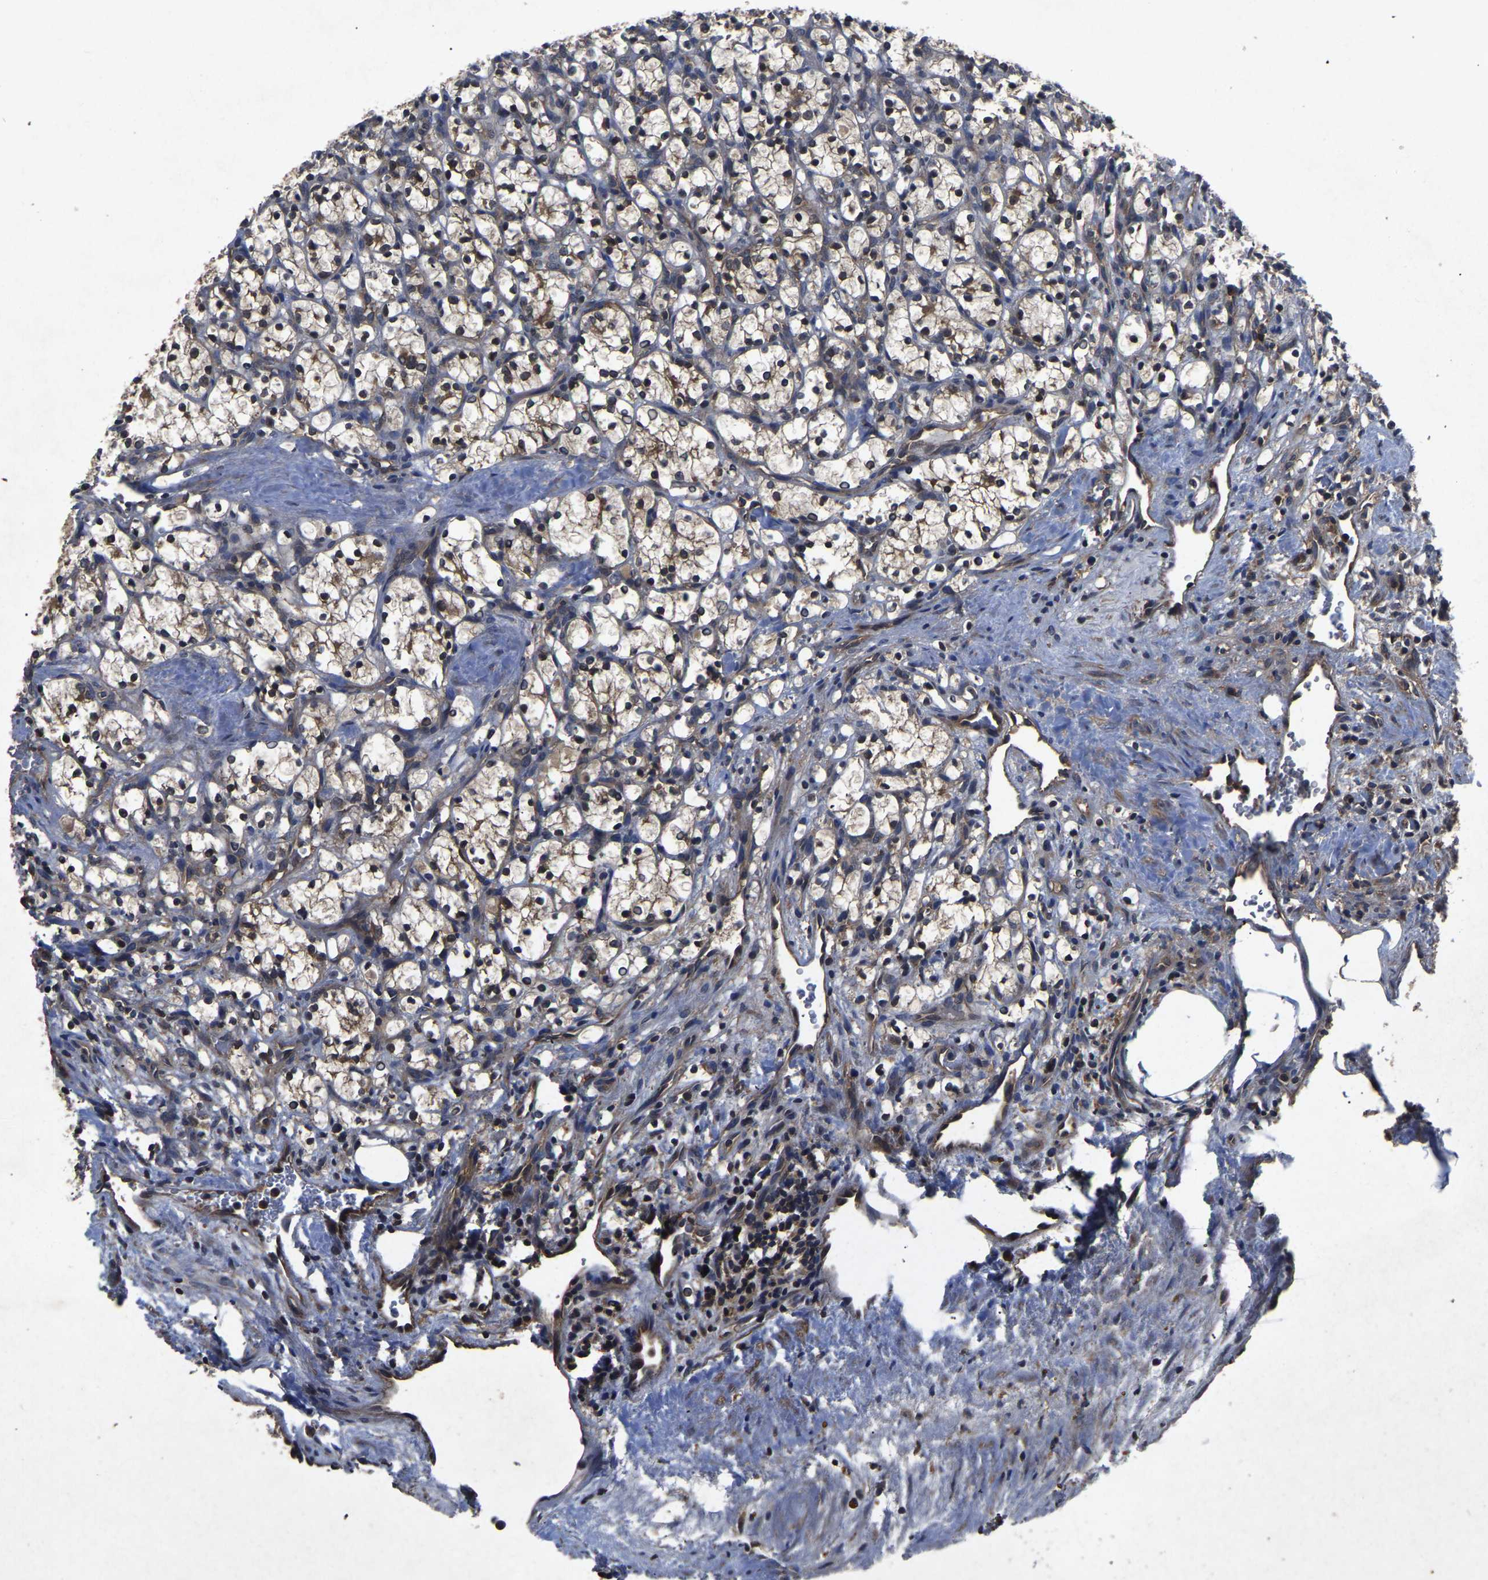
{"staining": {"intensity": "weak", "quantity": ">75%", "location": "cytoplasmic/membranous"}, "tissue": "renal cancer", "cell_type": "Tumor cells", "image_type": "cancer", "snomed": [{"axis": "morphology", "description": "Adenocarcinoma, NOS"}, {"axis": "topography", "description": "Kidney"}], "caption": "This photomicrograph shows renal cancer stained with IHC to label a protein in brown. The cytoplasmic/membranous of tumor cells show weak positivity for the protein. Nuclei are counter-stained blue.", "gene": "CRYZL1", "patient": {"sex": "female", "age": 69}}